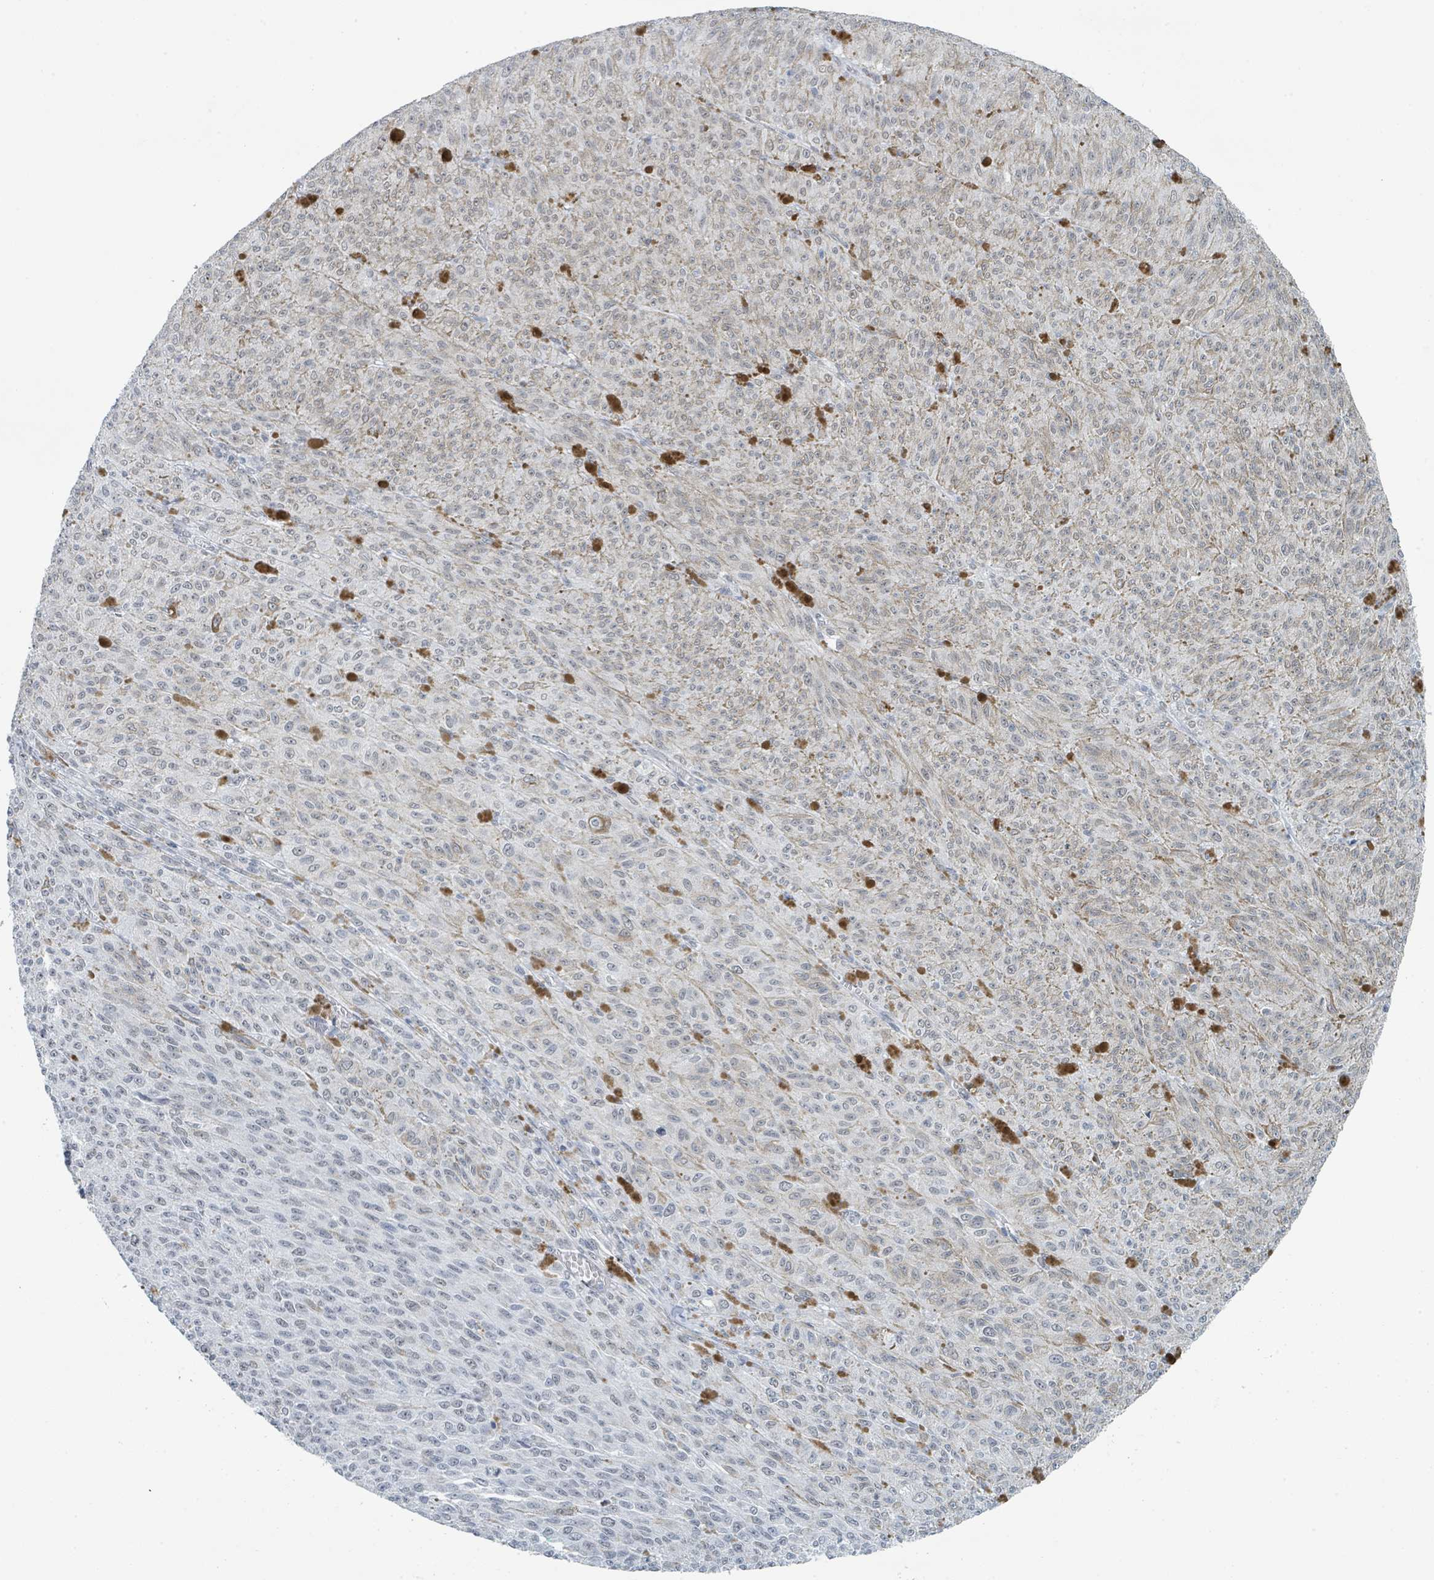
{"staining": {"intensity": "negative", "quantity": "none", "location": "none"}, "tissue": "melanoma", "cell_type": "Tumor cells", "image_type": "cancer", "snomed": [{"axis": "morphology", "description": "Malignant melanoma, NOS"}, {"axis": "topography", "description": "Skin"}], "caption": "Immunohistochemistry (IHC) micrograph of neoplastic tissue: melanoma stained with DAB (3,3'-diaminobenzidine) displays no significant protein expression in tumor cells.", "gene": "EHMT2", "patient": {"sex": "female", "age": 52}}